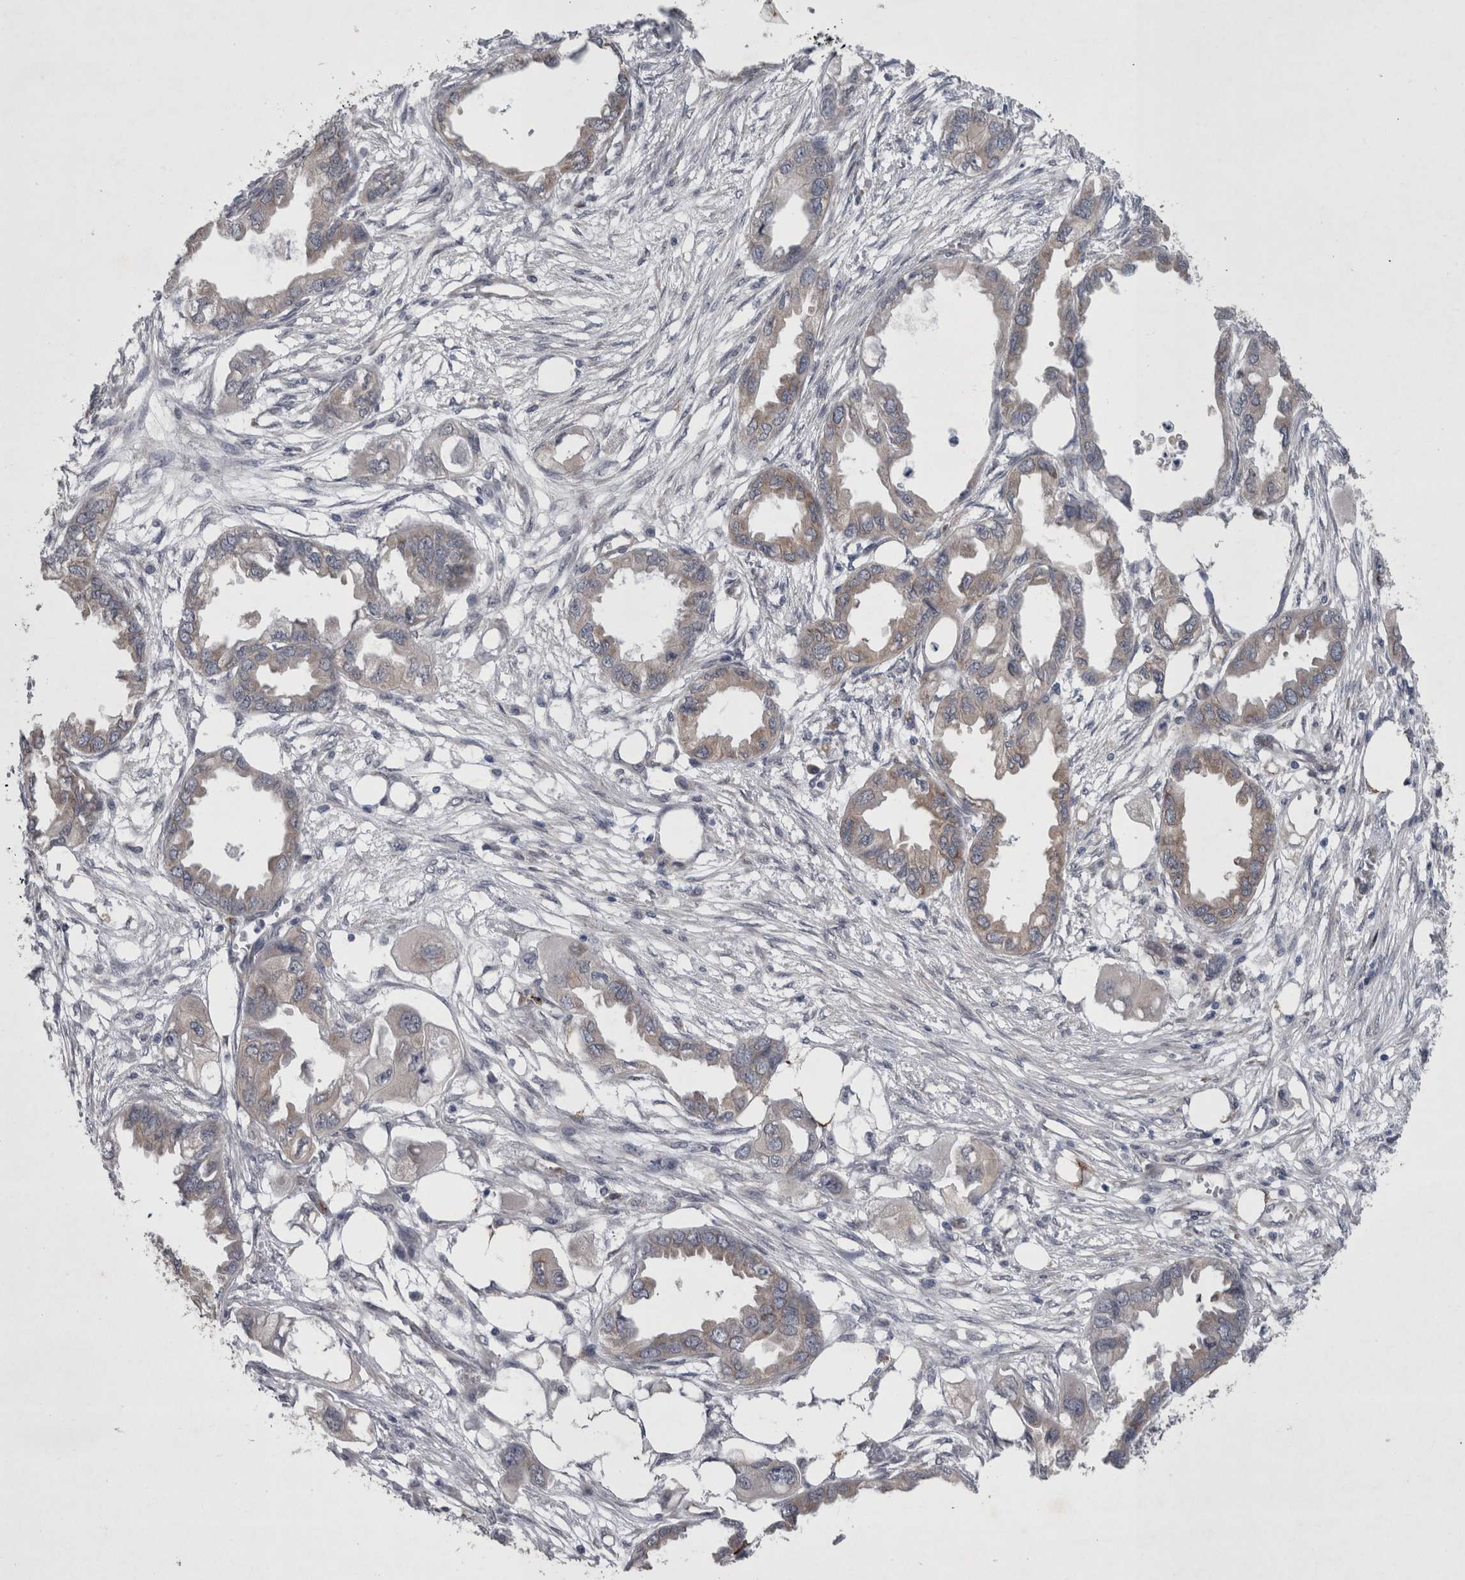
{"staining": {"intensity": "weak", "quantity": "25%-75%", "location": "cytoplasmic/membranous"}, "tissue": "endometrial cancer", "cell_type": "Tumor cells", "image_type": "cancer", "snomed": [{"axis": "morphology", "description": "Adenocarcinoma, NOS"}, {"axis": "morphology", "description": "Adenocarcinoma, metastatic, NOS"}, {"axis": "topography", "description": "Adipose tissue"}, {"axis": "topography", "description": "Endometrium"}], "caption": "Tumor cells display weak cytoplasmic/membranous staining in approximately 25%-75% of cells in endometrial cancer.", "gene": "DDX6", "patient": {"sex": "female", "age": 67}}